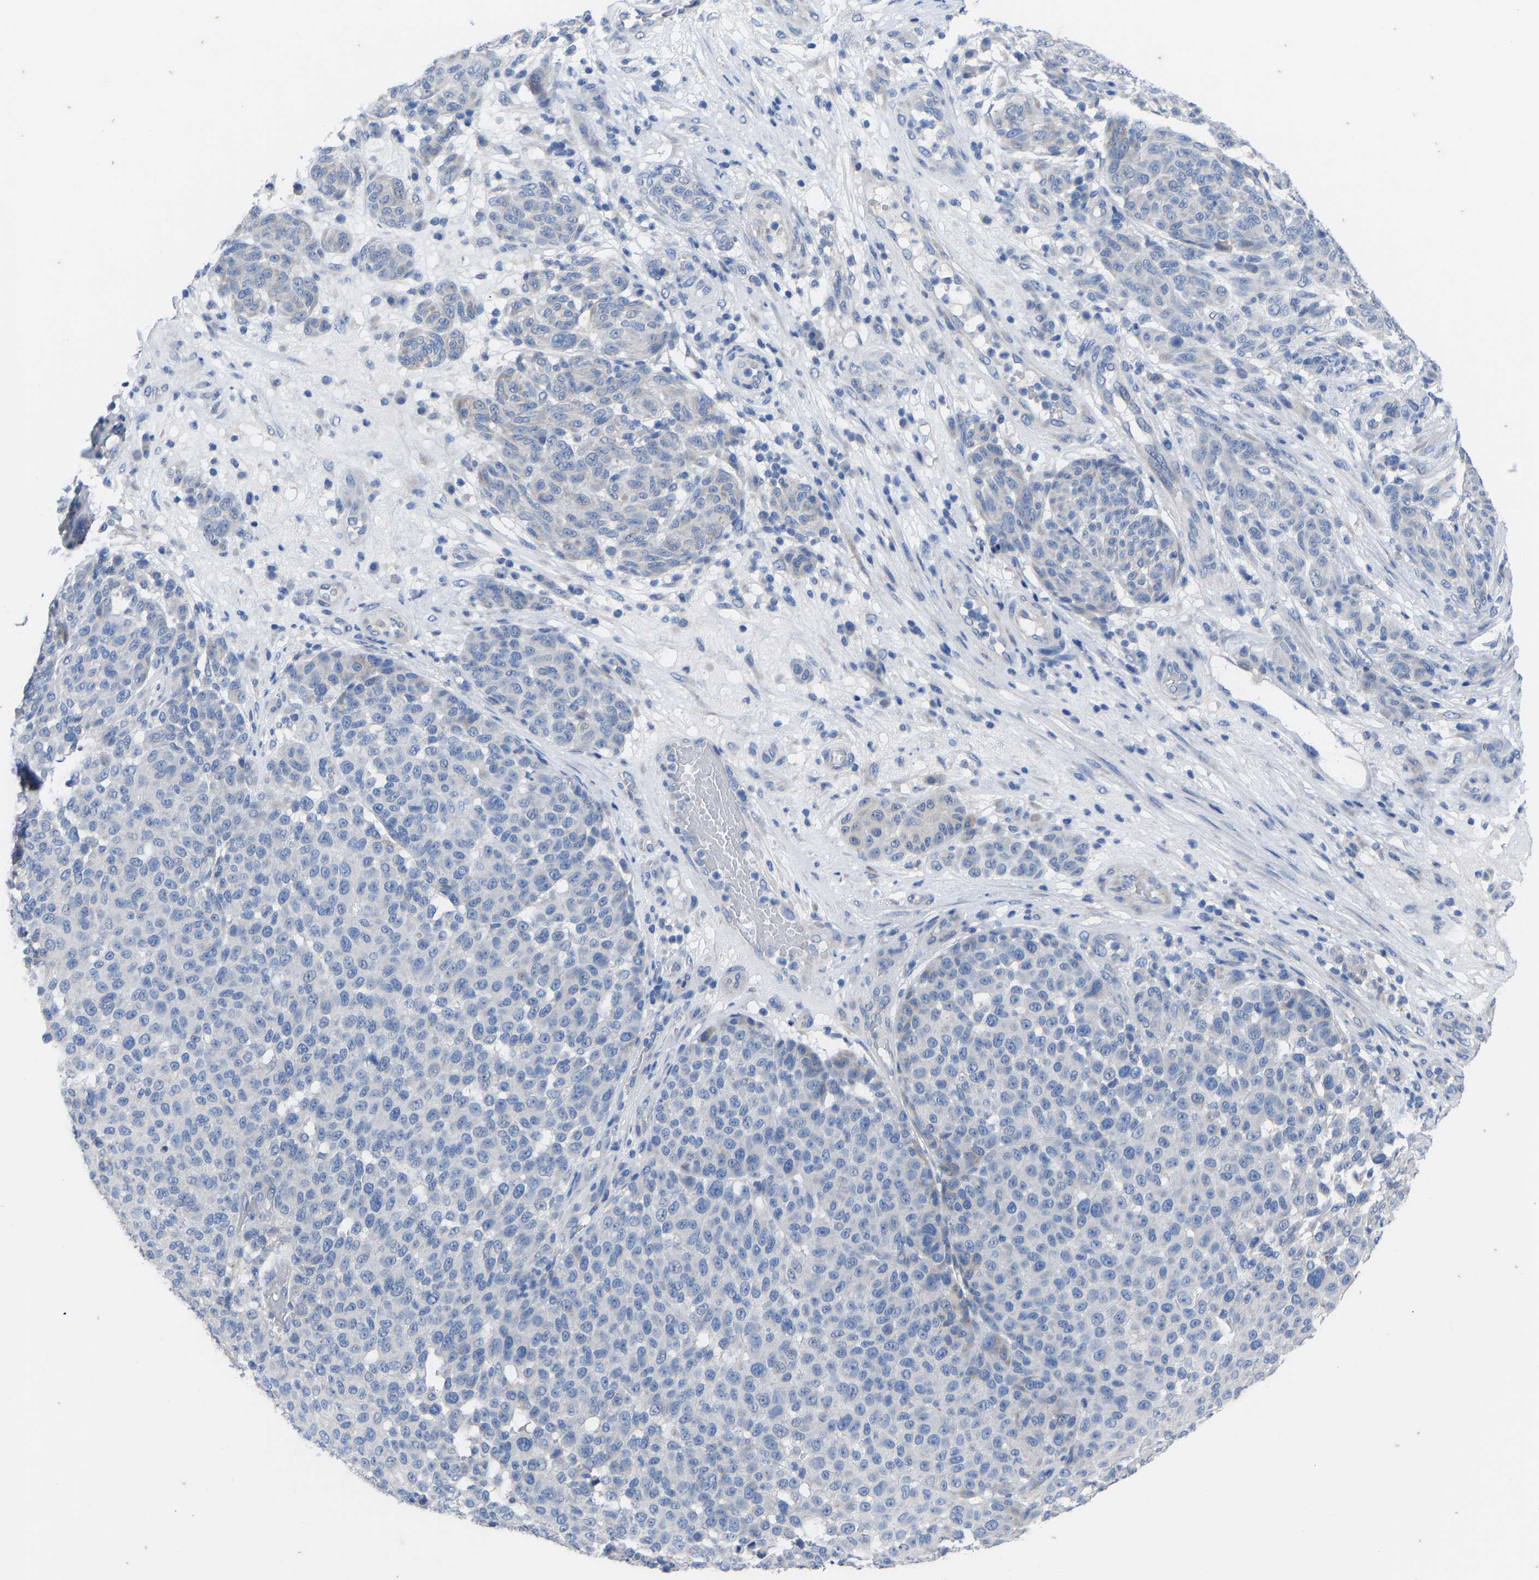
{"staining": {"intensity": "negative", "quantity": "none", "location": "none"}, "tissue": "melanoma", "cell_type": "Tumor cells", "image_type": "cancer", "snomed": [{"axis": "morphology", "description": "Malignant melanoma, NOS"}, {"axis": "topography", "description": "Skin"}], "caption": "This is an immunohistochemistry (IHC) image of melanoma. There is no positivity in tumor cells.", "gene": "OLIG2", "patient": {"sex": "male", "age": 59}}